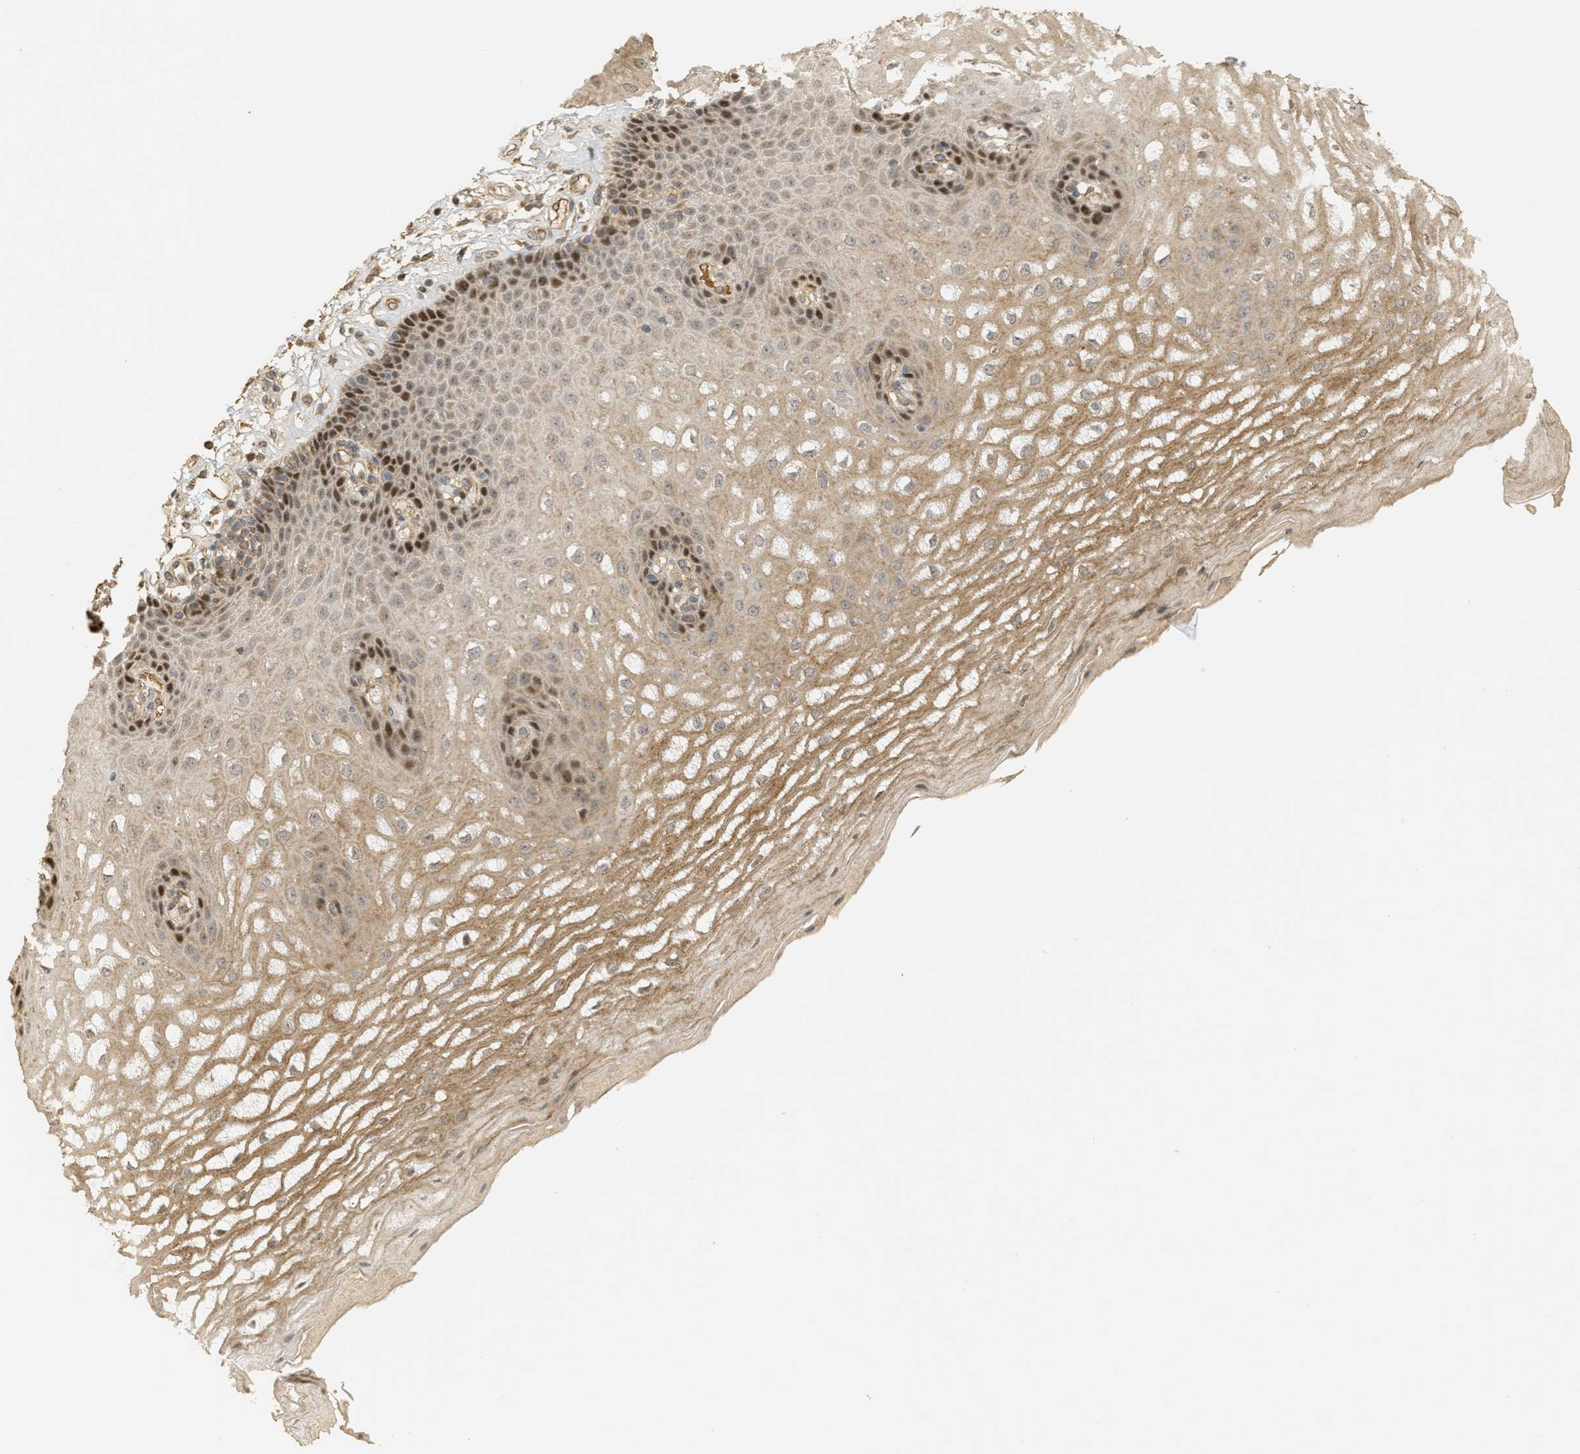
{"staining": {"intensity": "strong", "quantity": "<25%", "location": "cytoplasmic/membranous,nuclear"}, "tissue": "esophagus", "cell_type": "Squamous epithelial cells", "image_type": "normal", "snomed": [{"axis": "morphology", "description": "Normal tissue, NOS"}, {"axis": "topography", "description": "Esophagus"}], "caption": "Strong cytoplasmic/membranous,nuclear protein staining is identified in approximately <25% of squamous epithelial cells in esophagus.", "gene": "ZFAND5", "patient": {"sex": "male", "age": 54}}